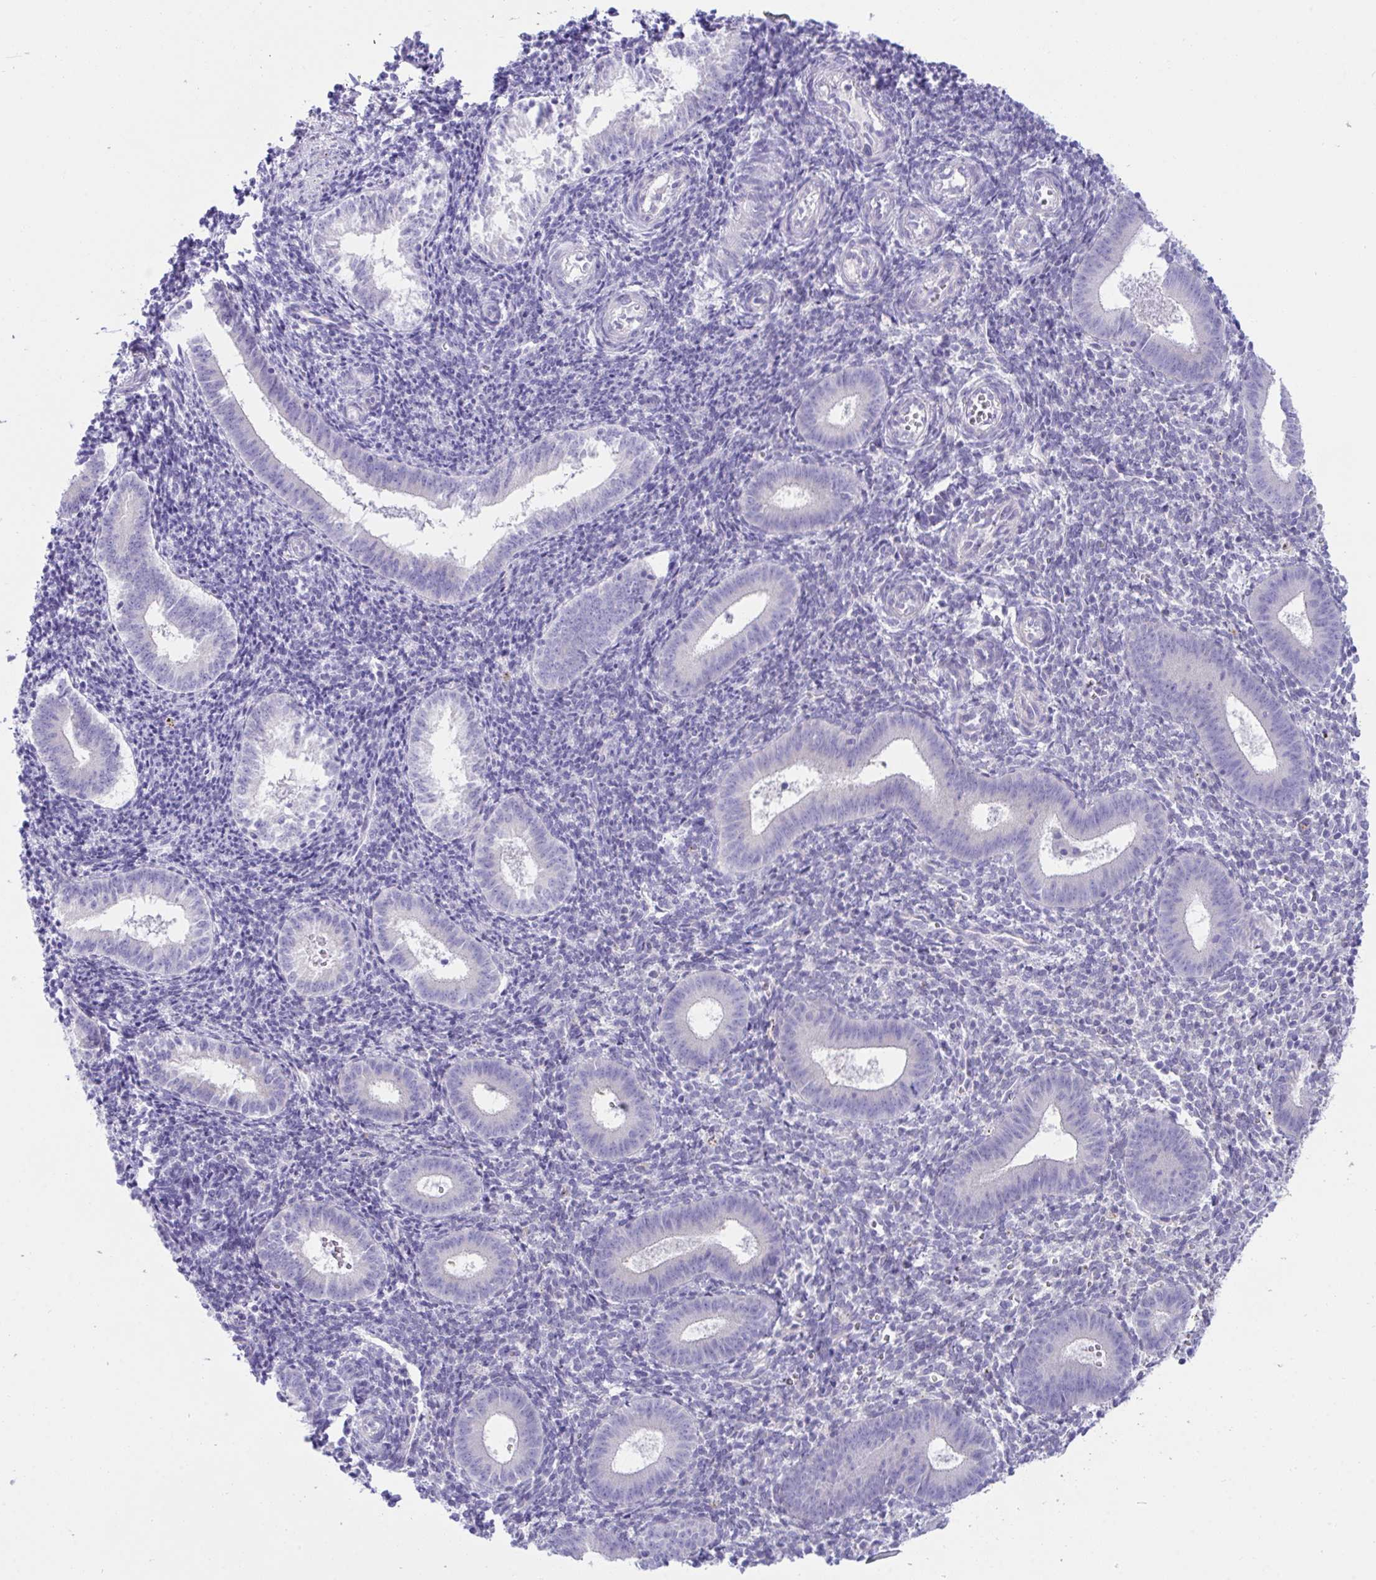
{"staining": {"intensity": "negative", "quantity": "none", "location": "none"}, "tissue": "endometrium", "cell_type": "Cells in endometrial stroma", "image_type": "normal", "snomed": [{"axis": "morphology", "description": "Normal tissue, NOS"}, {"axis": "topography", "description": "Endometrium"}], "caption": "Human endometrium stained for a protein using IHC shows no expression in cells in endometrial stroma.", "gene": "TMEM106B", "patient": {"sex": "female", "age": 25}}